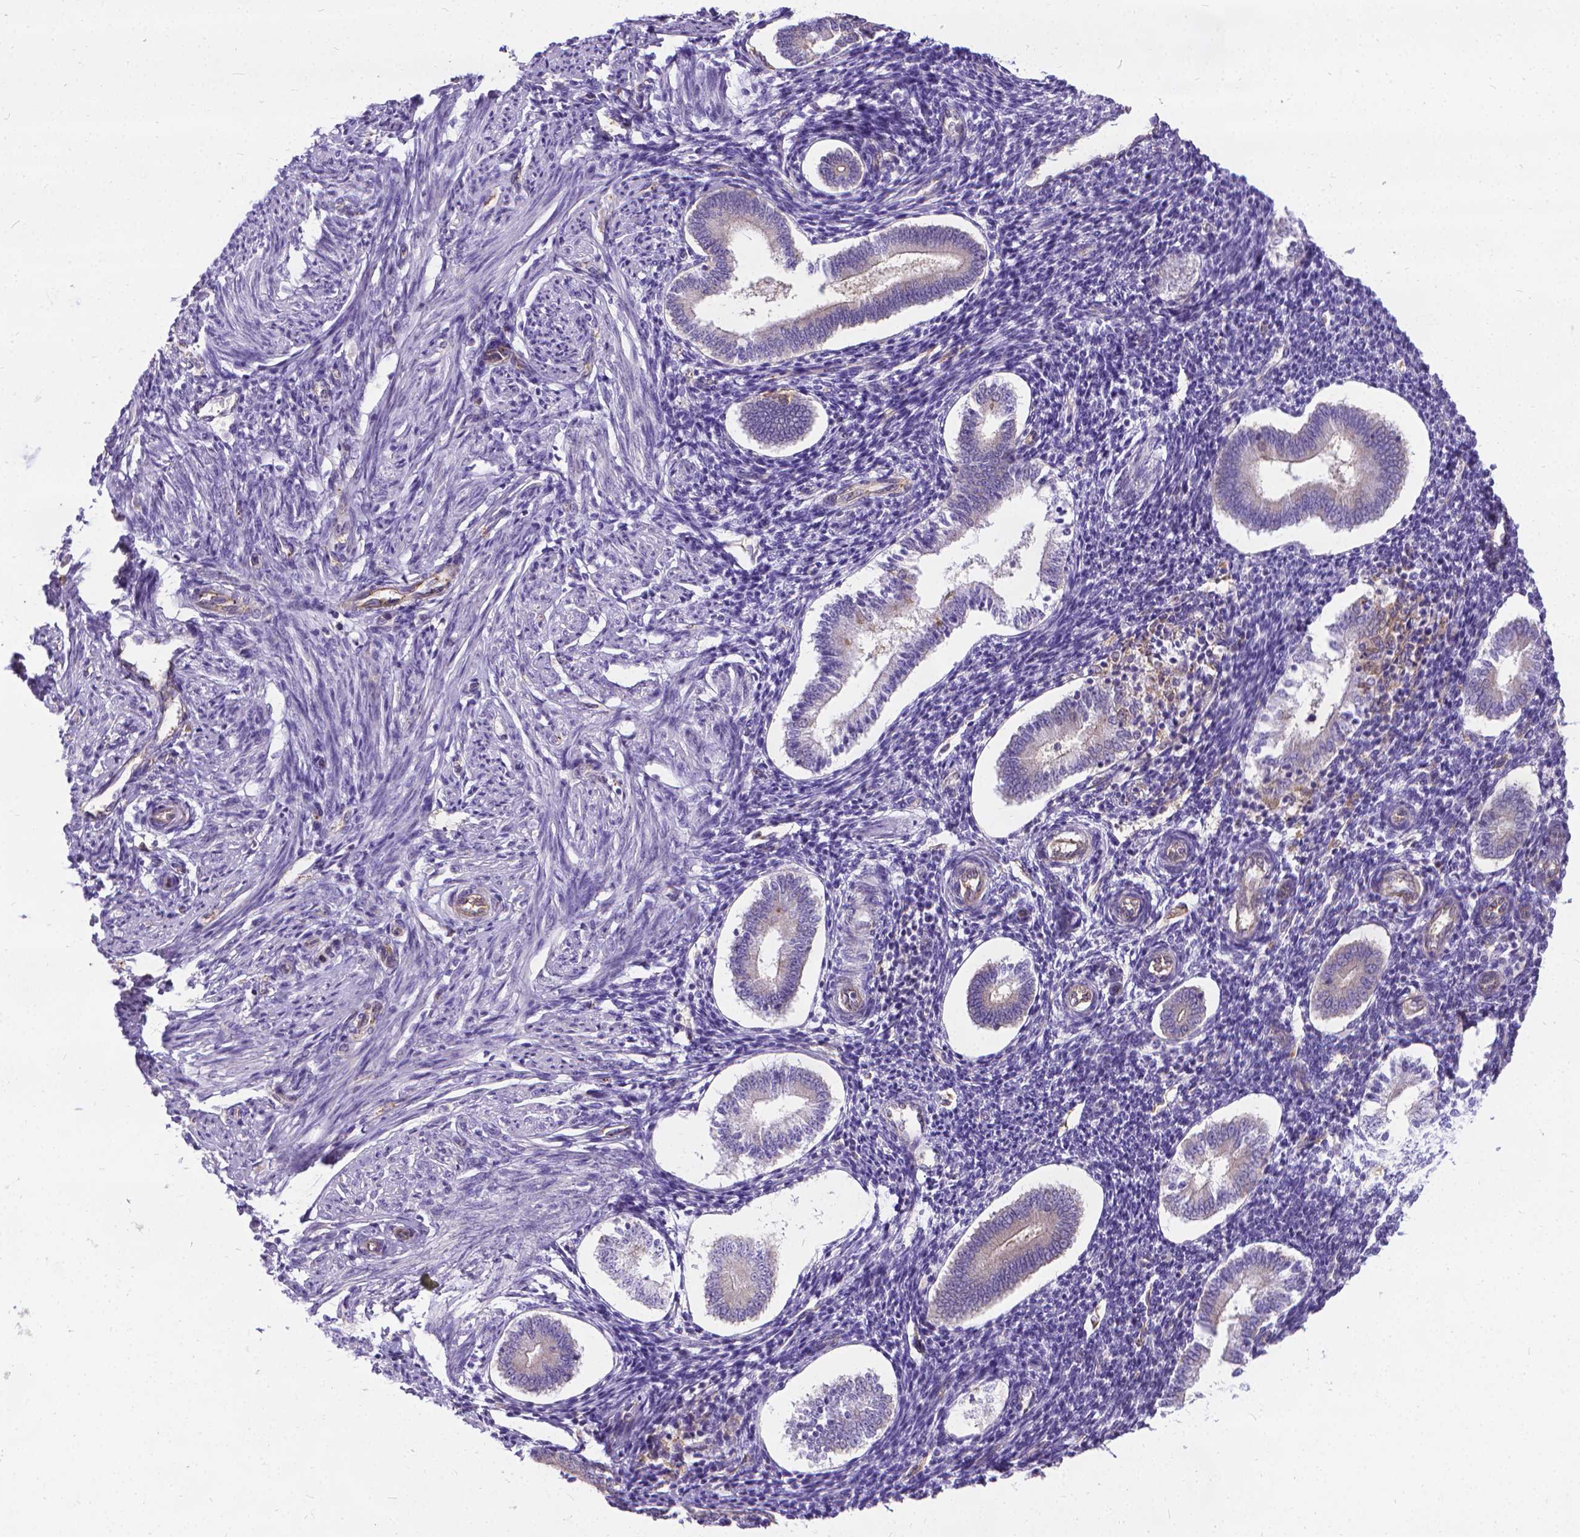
{"staining": {"intensity": "negative", "quantity": "none", "location": "none"}, "tissue": "endometrium", "cell_type": "Cells in endometrial stroma", "image_type": "normal", "snomed": [{"axis": "morphology", "description": "Normal tissue, NOS"}, {"axis": "topography", "description": "Endometrium"}], "caption": "This is a micrograph of immunohistochemistry staining of unremarkable endometrium, which shows no staining in cells in endometrial stroma. (Immunohistochemistry, brightfield microscopy, high magnification).", "gene": "CFAP299", "patient": {"sex": "female", "age": 40}}